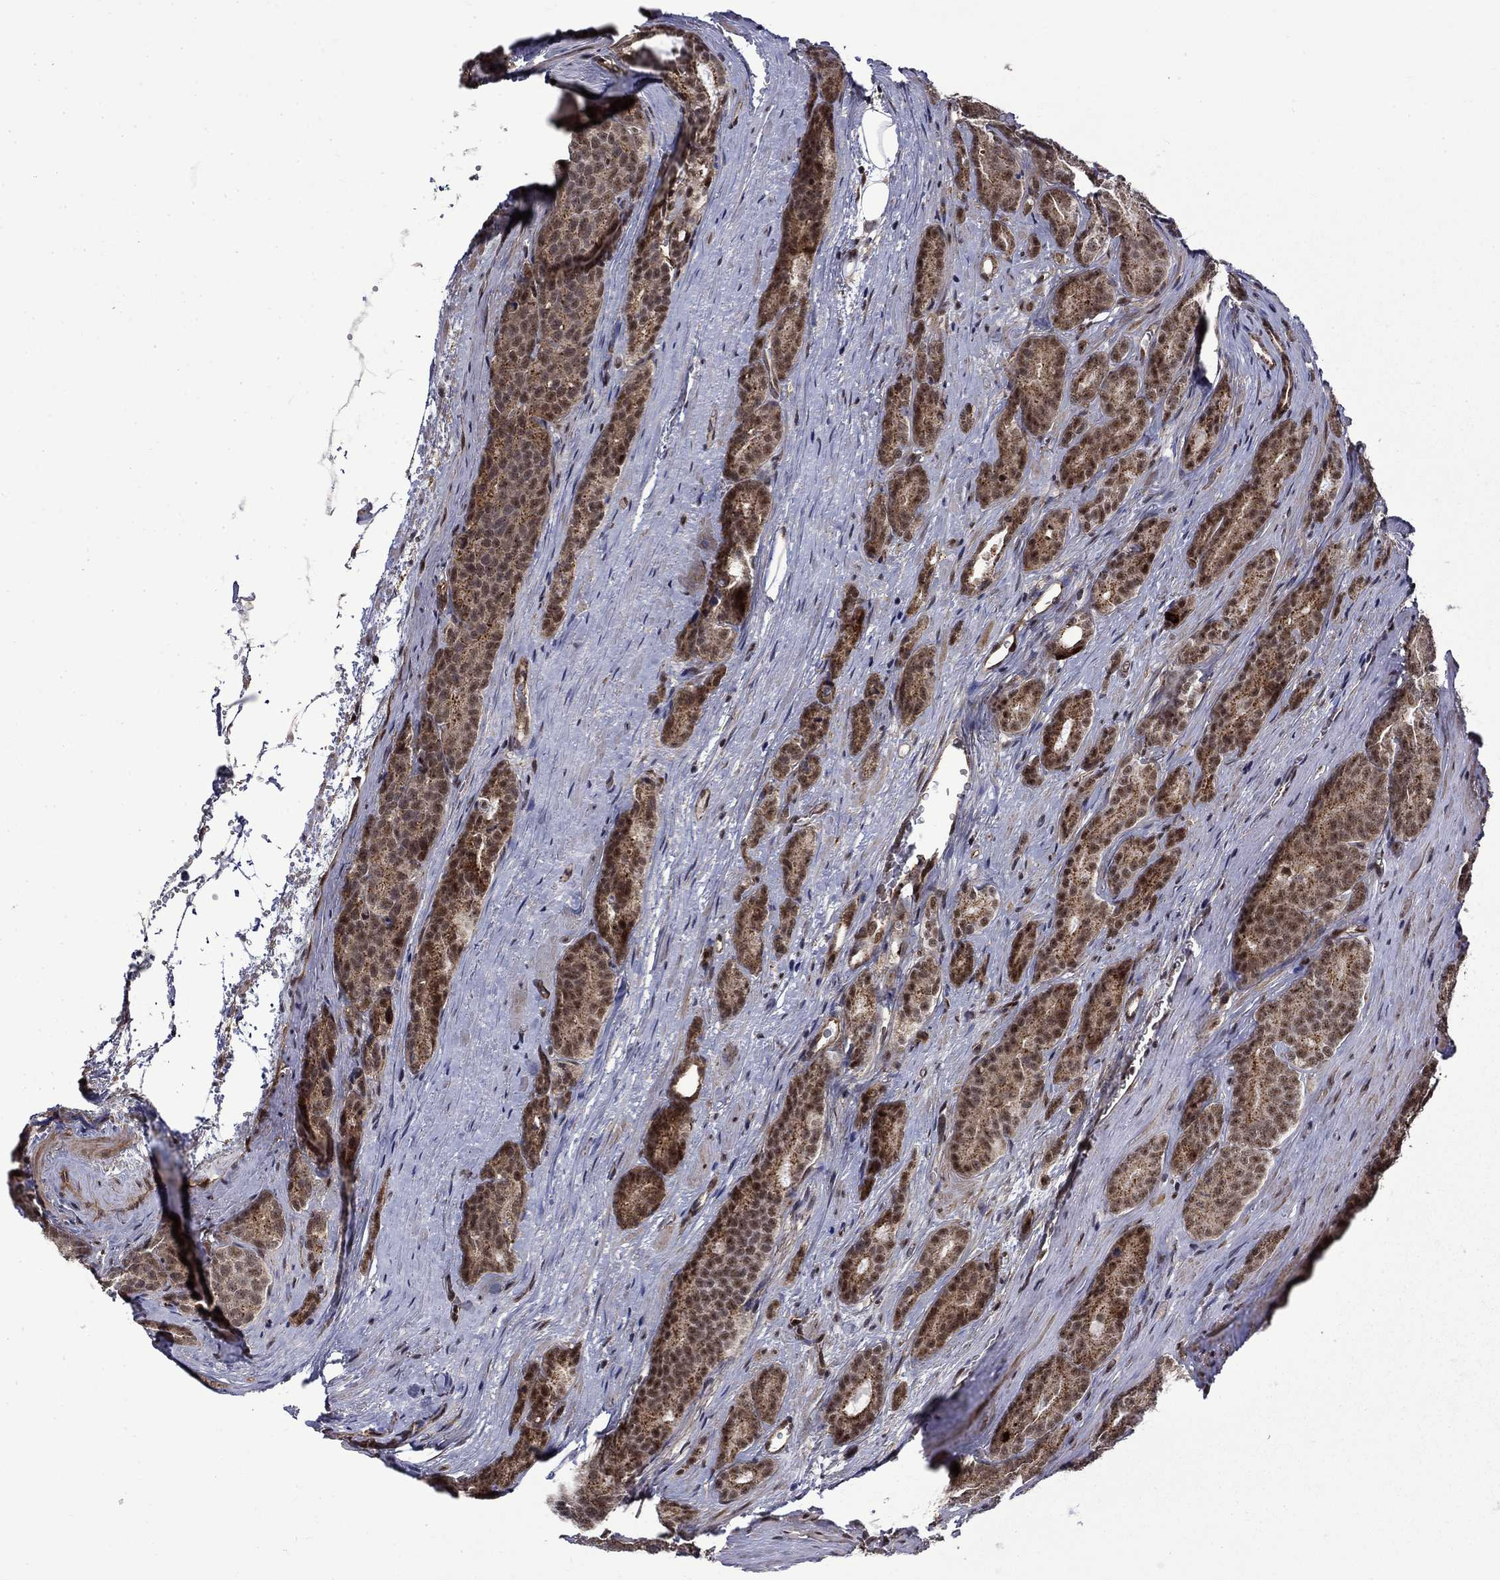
{"staining": {"intensity": "moderate", "quantity": ">75%", "location": "cytoplasmic/membranous,nuclear"}, "tissue": "prostate cancer", "cell_type": "Tumor cells", "image_type": "cancer", "snomed": [{"axis": "morphology", "description": "Adenocarcinoma, NOS"}, {"axis": "topography", "description": "Prostate"}], "caption": "Prostate adenocarcinoma tissue shows moderate cytoplasmic/membranous and nuclear positivity in approximately >75% of tumor cells, visualized by immunohistochemistry.", "gene": "KPNA3", "patient": {"sex": "male", "age": 71}}